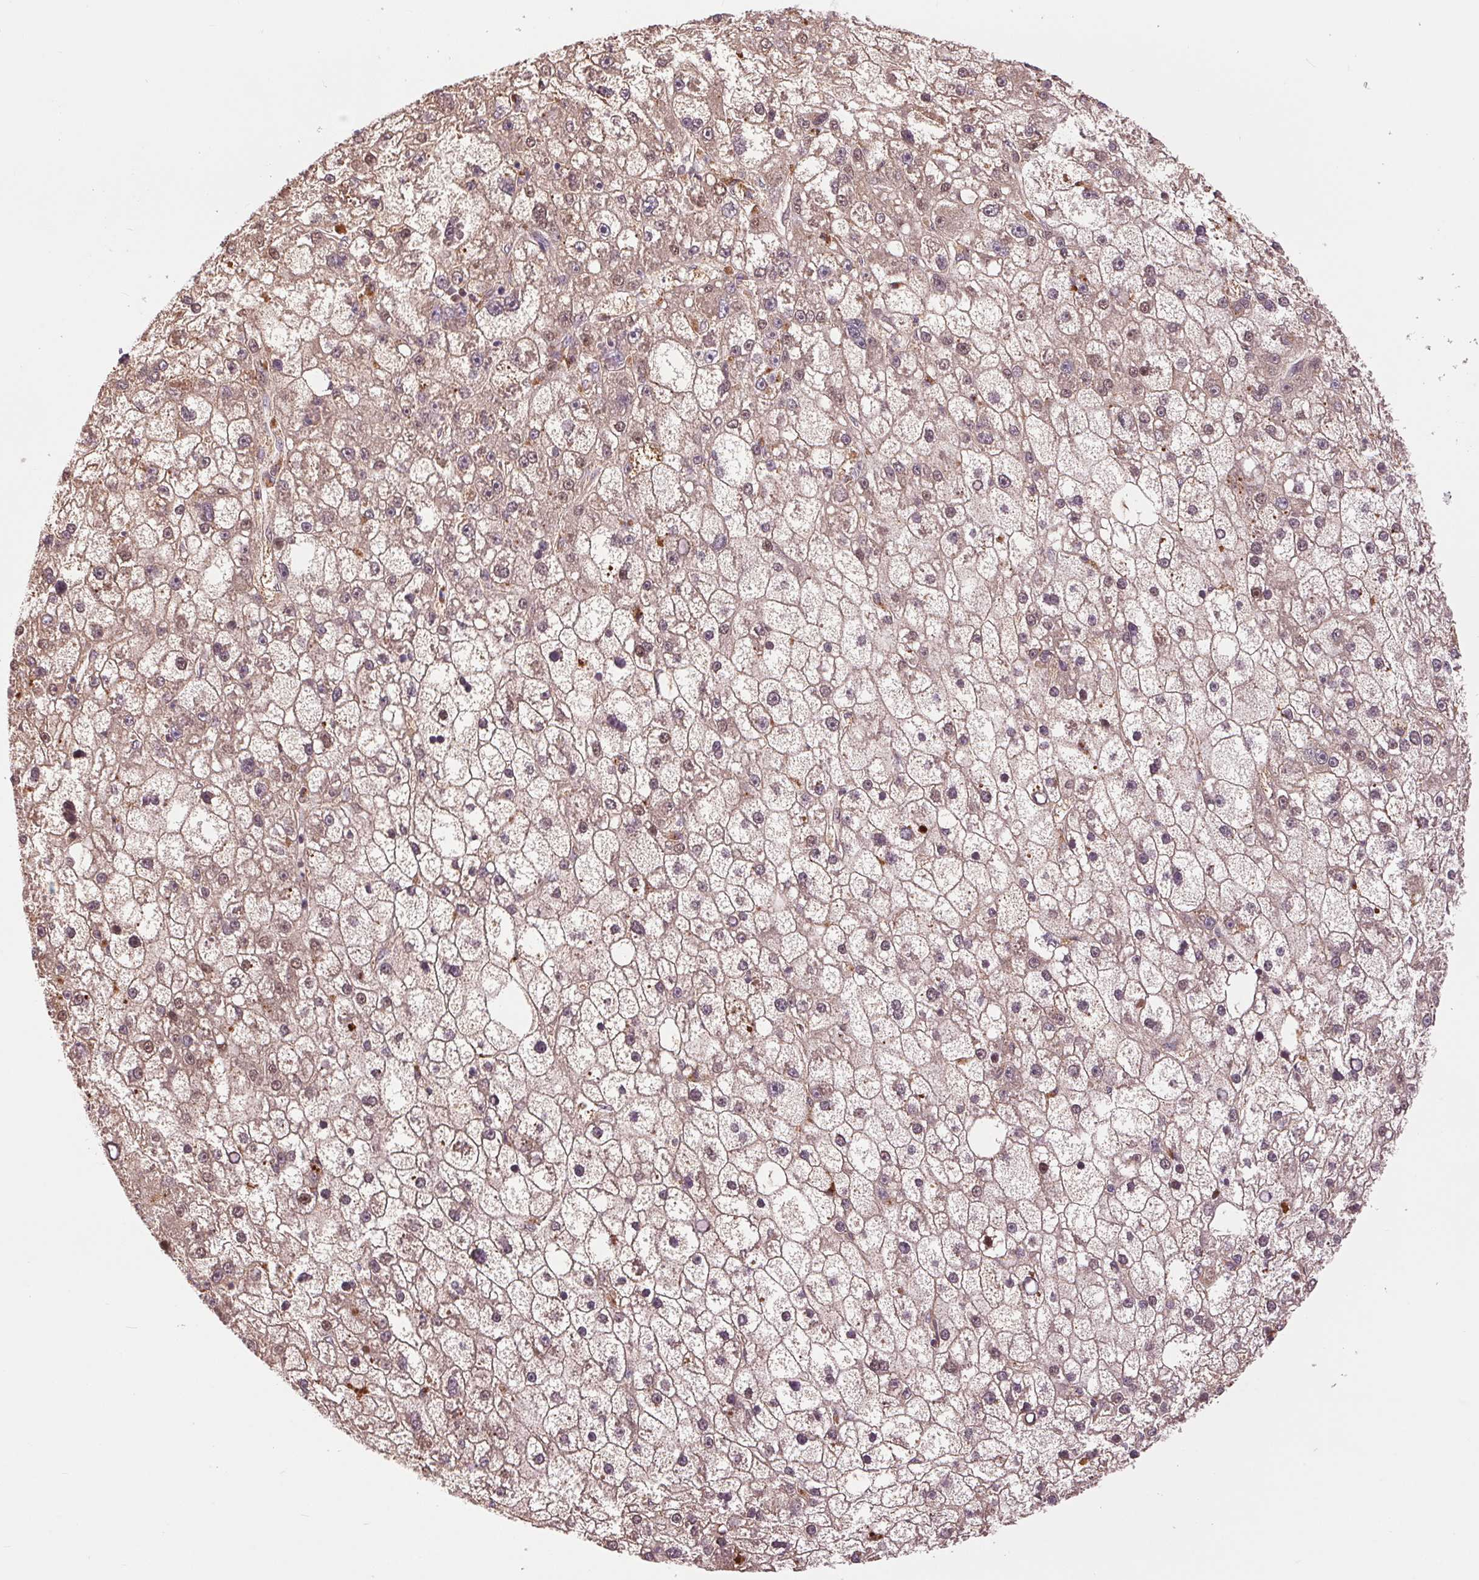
{"staining": {"intensity": "weak", "quantity": ">75%", "location": "cytoplasmic/membranous"}, "tissue": "liver cancer", "cell_type": "Tumor cells", "image_type": "cancer", "snomed": [{"axis": "morphology", "description": "Carcinoma, Hepatocellular, NOS"}, {"axis": "topography", "description": "Liver"}], "caption": "An image of human liver hepatocellular carcinoma stained for a protein demonstrates weak cytoplasmic/membranous brown staining in tumor cells.", "gene": "DGUOK", "patient": {"sex": "male", "age": 67}}